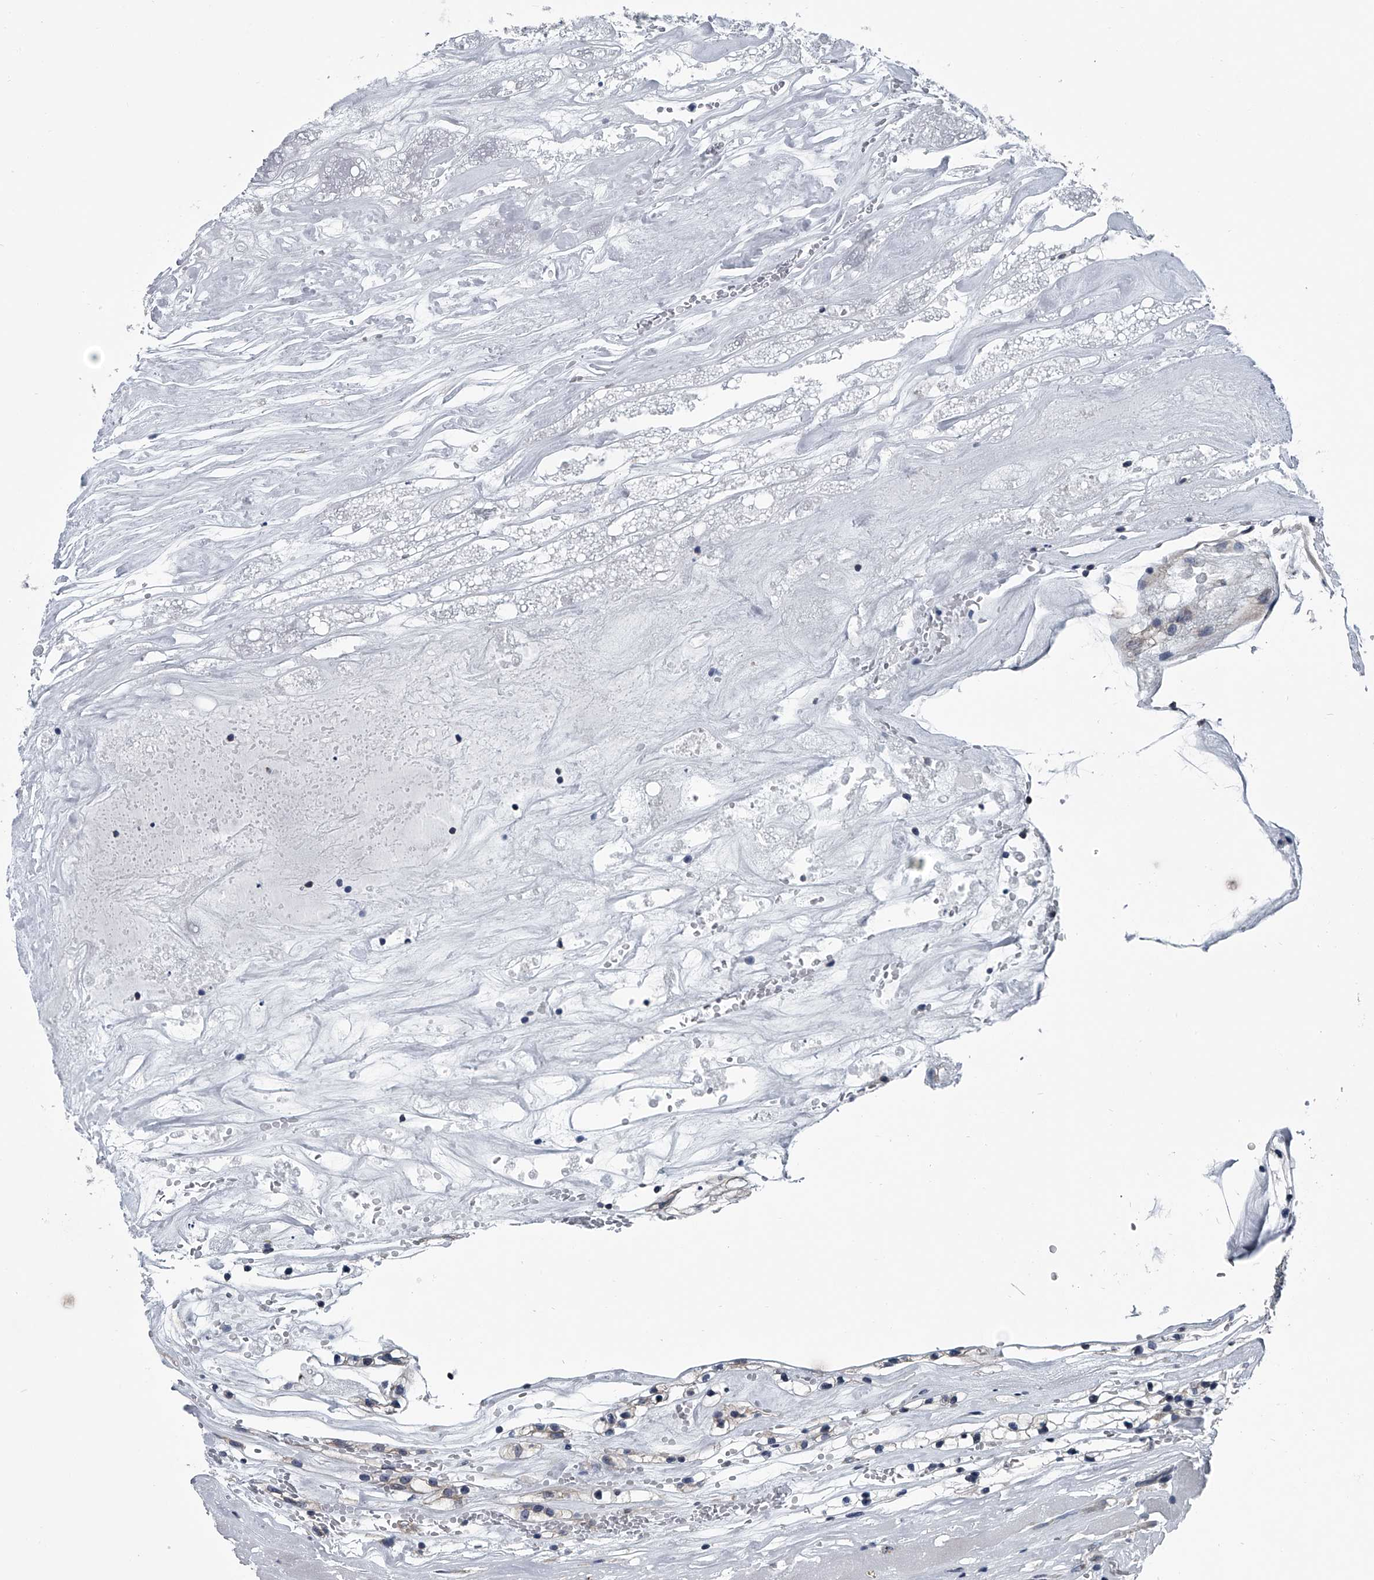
{"staining": {"intensity": "negative", "quantity": "none", "location": "none"}, "tissue": "renal cancer", "cell_type": "Tumor cells", "image_type": "cancer", "snomed": [{"axis": "morphology", "description": "Adenocarcinoma, NOS"}, {"axis": "topography", "description": "Kidney"}], "caption": "Human renal cancer stained for a protein using IHC reveals no positivity in tumor cells.", "gene": "PPP2R5D", "patient": {"sex": "female", "age": 57}}